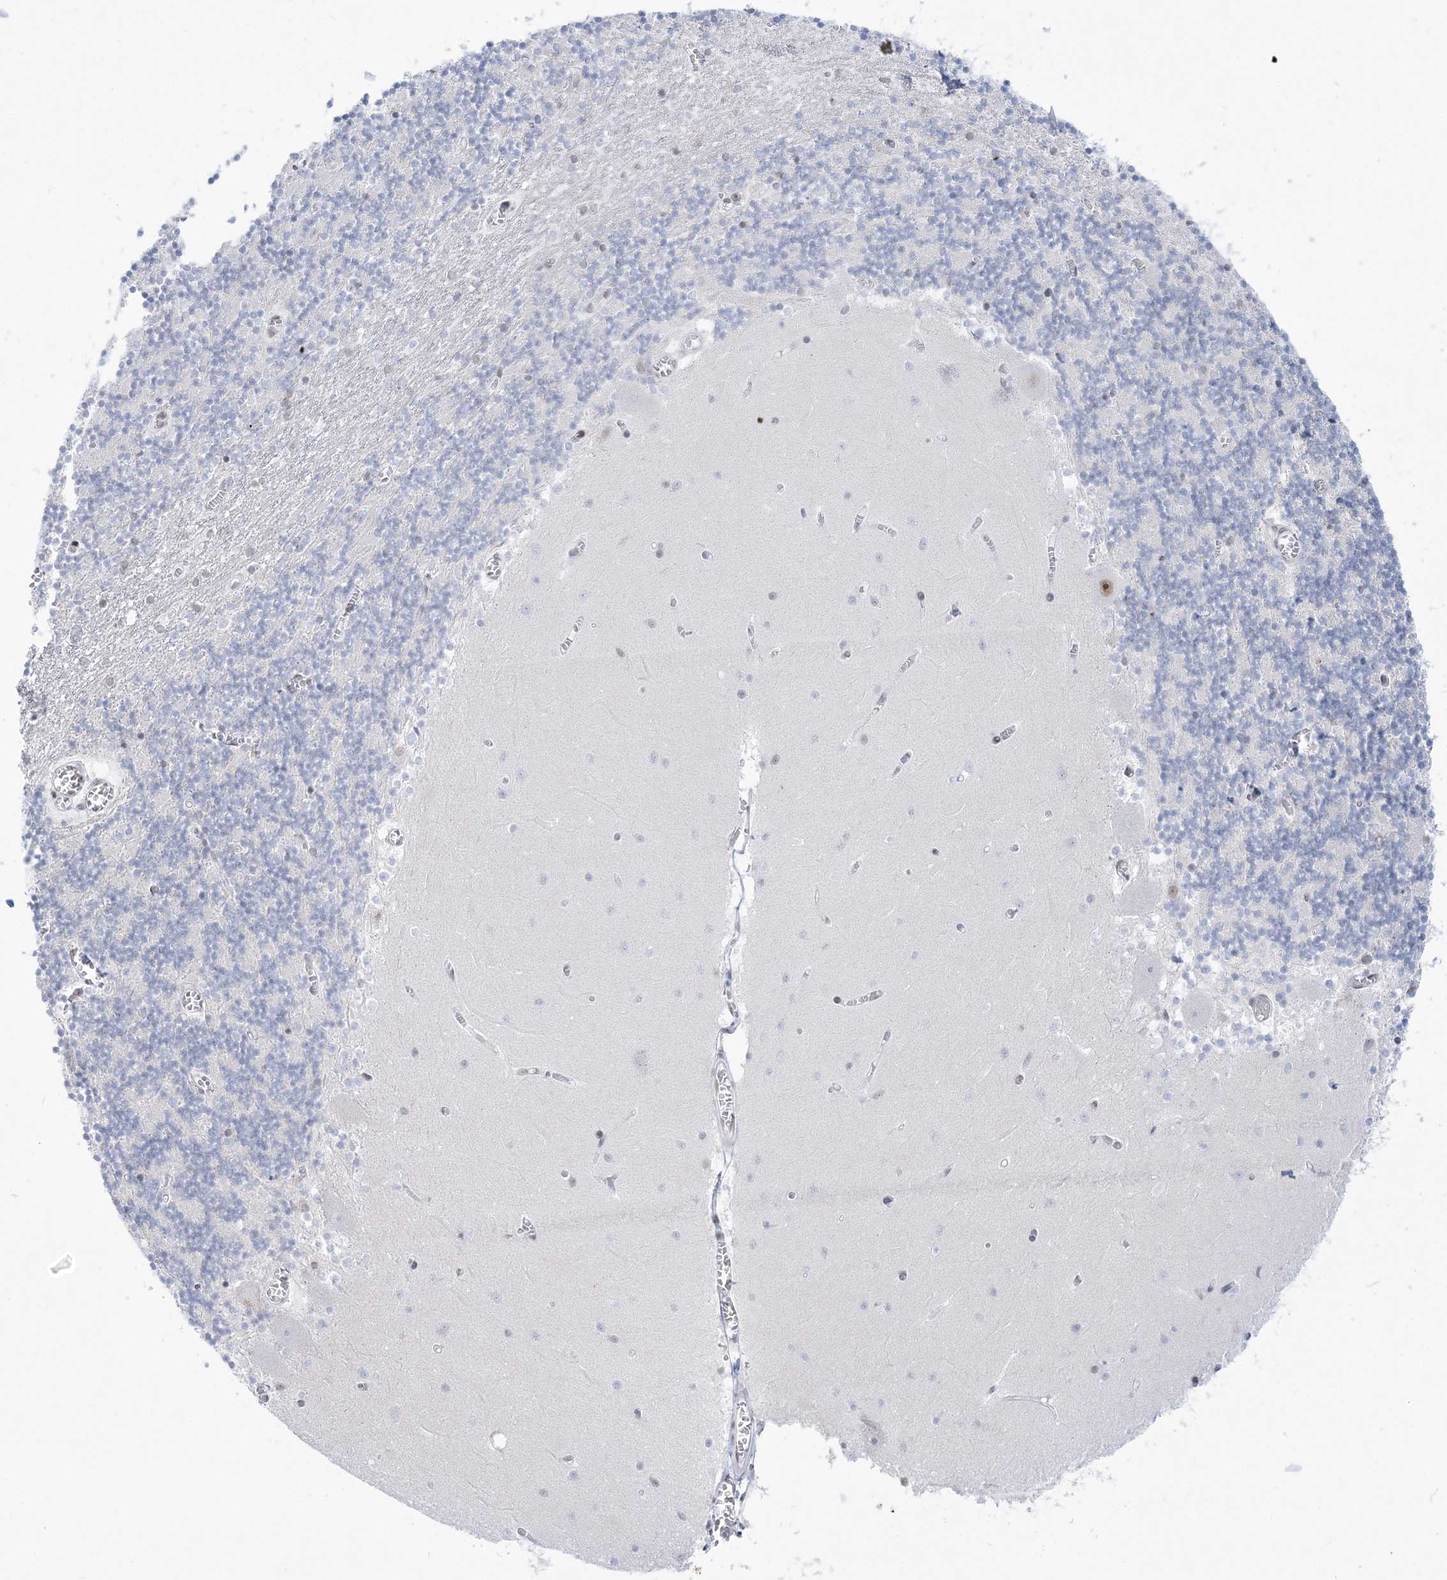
{"staining": {"intensity": "negative", "quantity": "none", "location": "none"}, "tissue": "cerebellum", "cell_type": "Cells in granular layer", "image_type": "normal", "snomed": [{"axis": "morphology", "description": "Normal tissue, NOS"}, {"axis": "topography", "description": "Cerebellum"}], "caption": "DAB (3,3'-diaminobenzidine) immunohistochemical staining of unremarkable human cerebellum exhibits no significant staining in cells in granular layer.", "gene": "DDX21", "patient": {"sex": "female", "age": 28}}